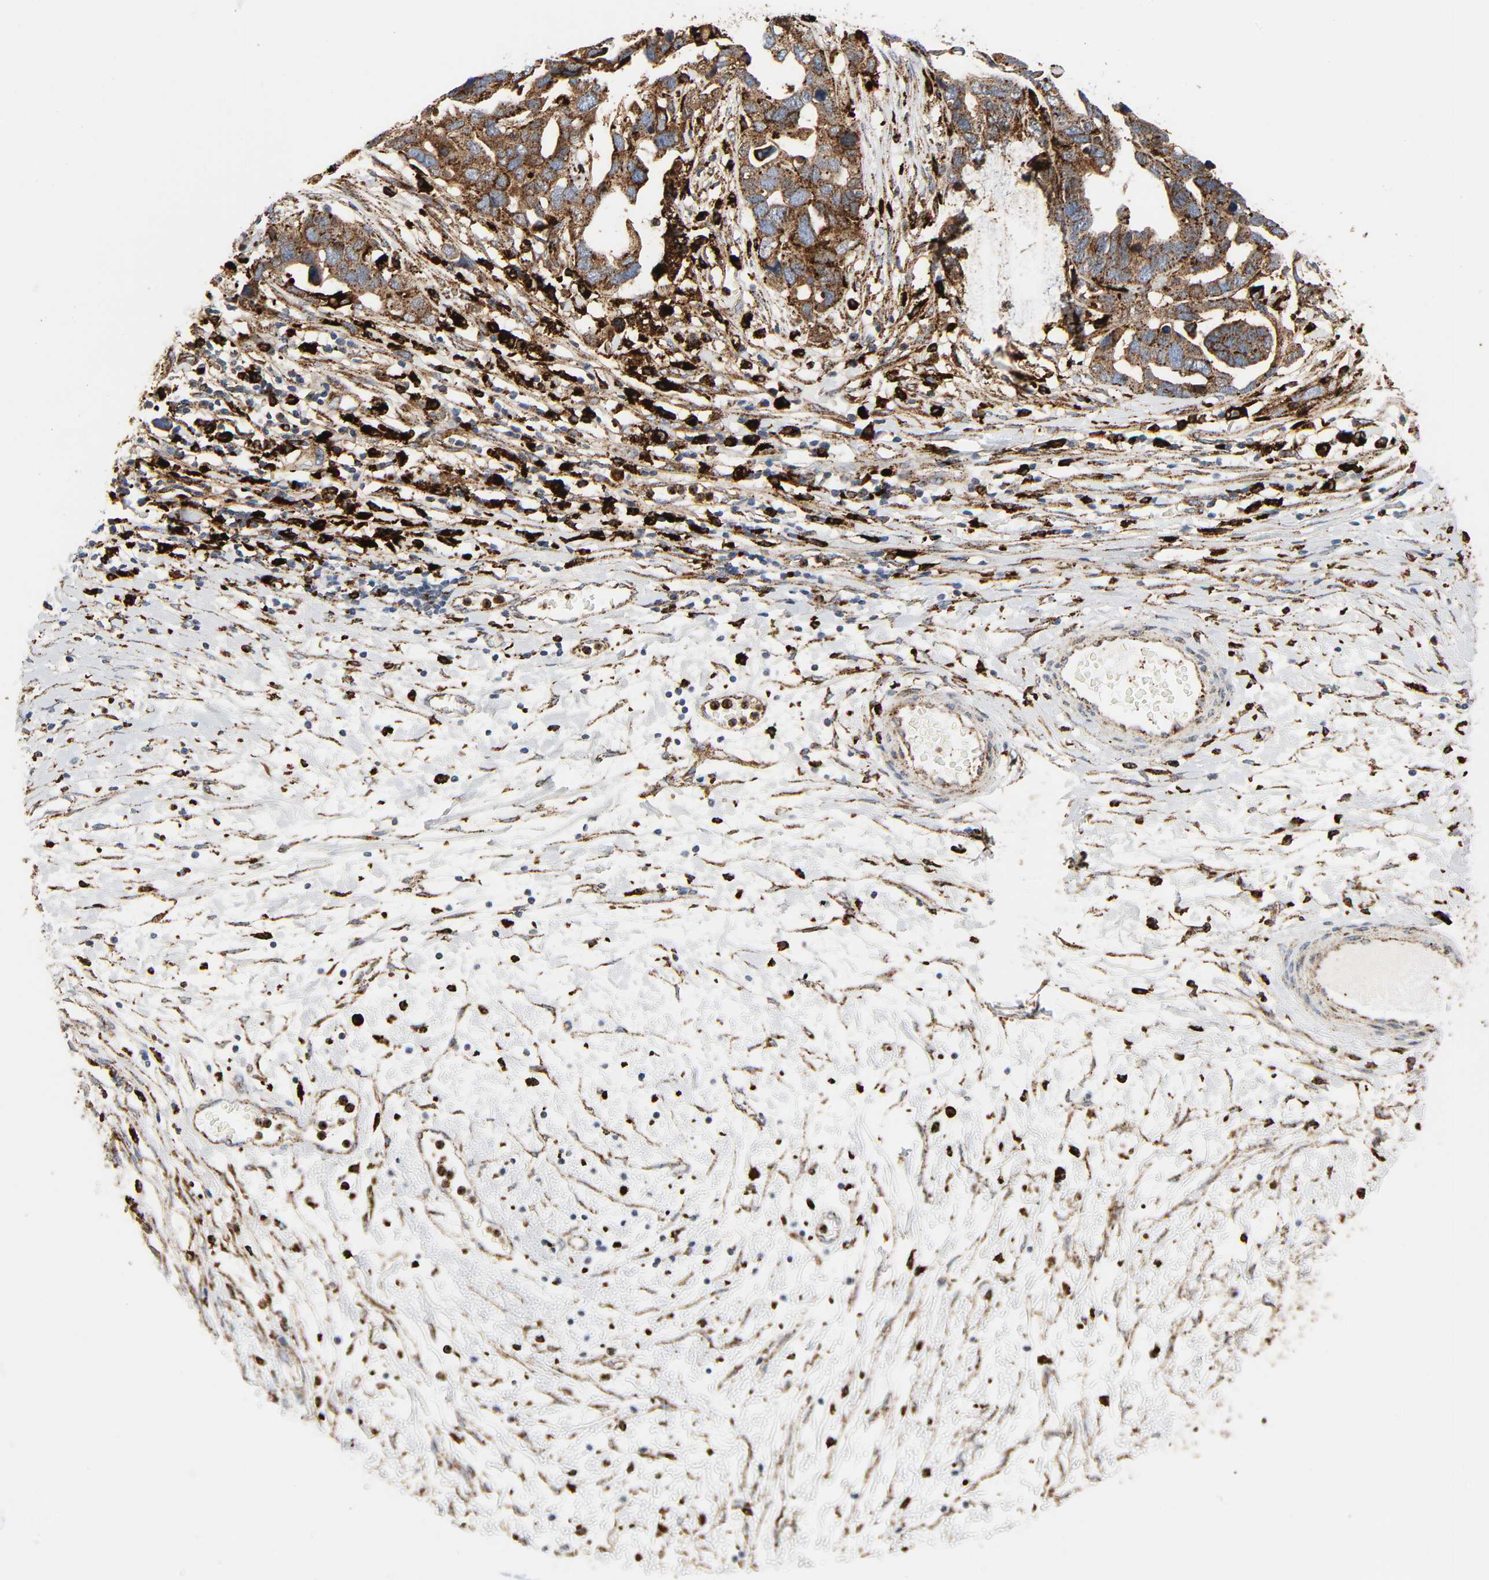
{"staining": {"intensity": "strong", "quantity": ">75%", "location": "cytoplasmic/membranous"}, "tissue": "ovarian cancer", "cell_type": "Tumor cells", "image_type": "cancer", "snomed": [{"axis": "morphology", "description": "Cystadenocarcinoma, serous, NOS"}, {"axis": "topography", "description": "Ovary"}], "caption": "Strong cytoplasmic/membranous expression is present in approximately >75% of tumor cells in ovarian serous cystadenocarcinoma.", "gene": "PSAP", "patient": {"sex": "female", "age": 54}}